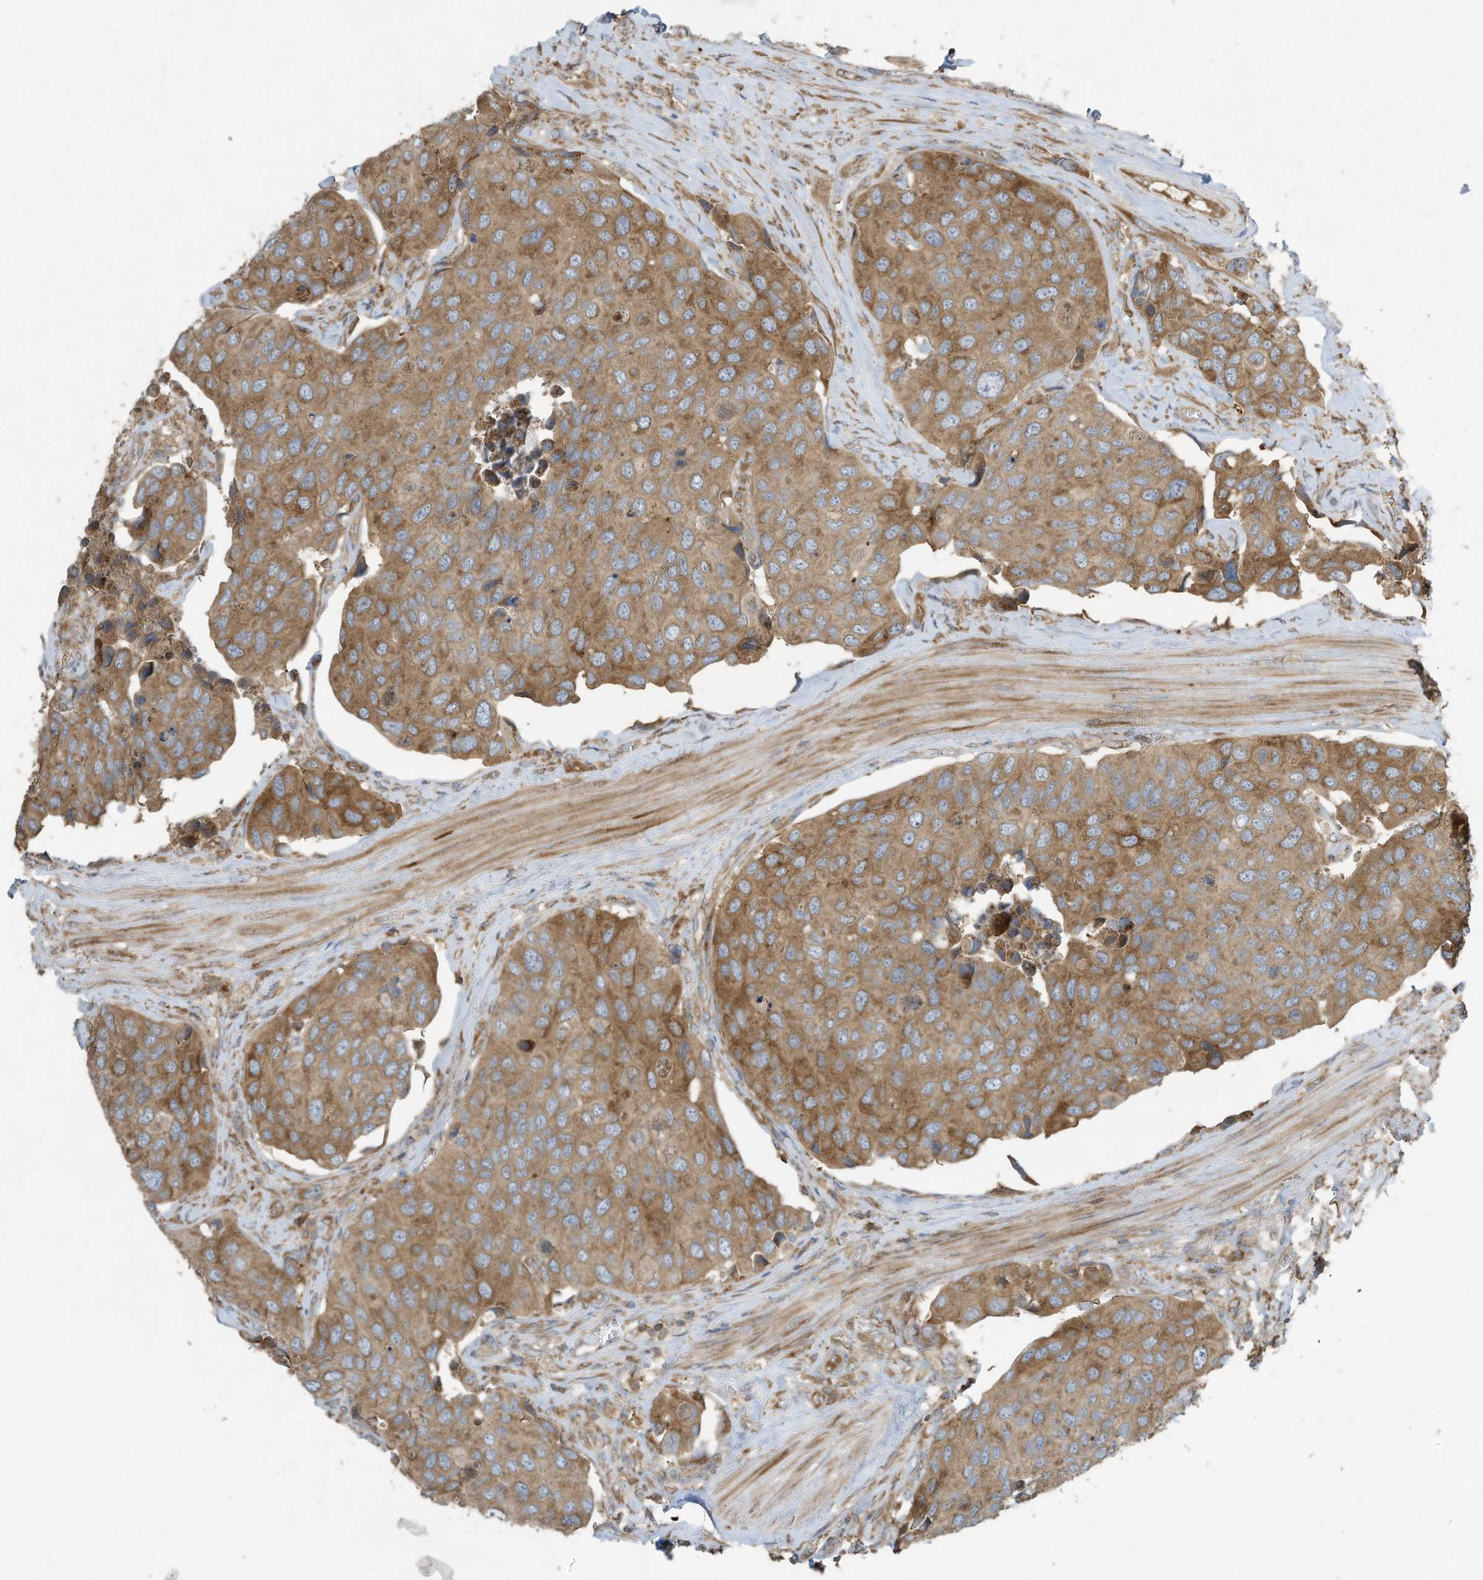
{"staining": {"intensity": "moderate", "quantity": ">75%", "location": "cytoplasmic/membranous"}, "tissue": "urothelial cancer", "cell_type": "Tumor cells", "image_type": "cancer", "snomed": [{"axis": "morphology", "description": "Urothelial carcinoma, High grade"}, {"axis": "topography", "description": "Urinary bladder"}], "caption": "Protein expression analysis of human urothelial cancer reveals moderate cytoplasmic/membranous expression in approximately >75% of tumor cells. (DAB (3,3'-diaminobenzidine) IHC, brown staining for protein, blue staining for nuclei).", "gene": "SYNJ2", "patient": {"sex": "male", "age": 74}}